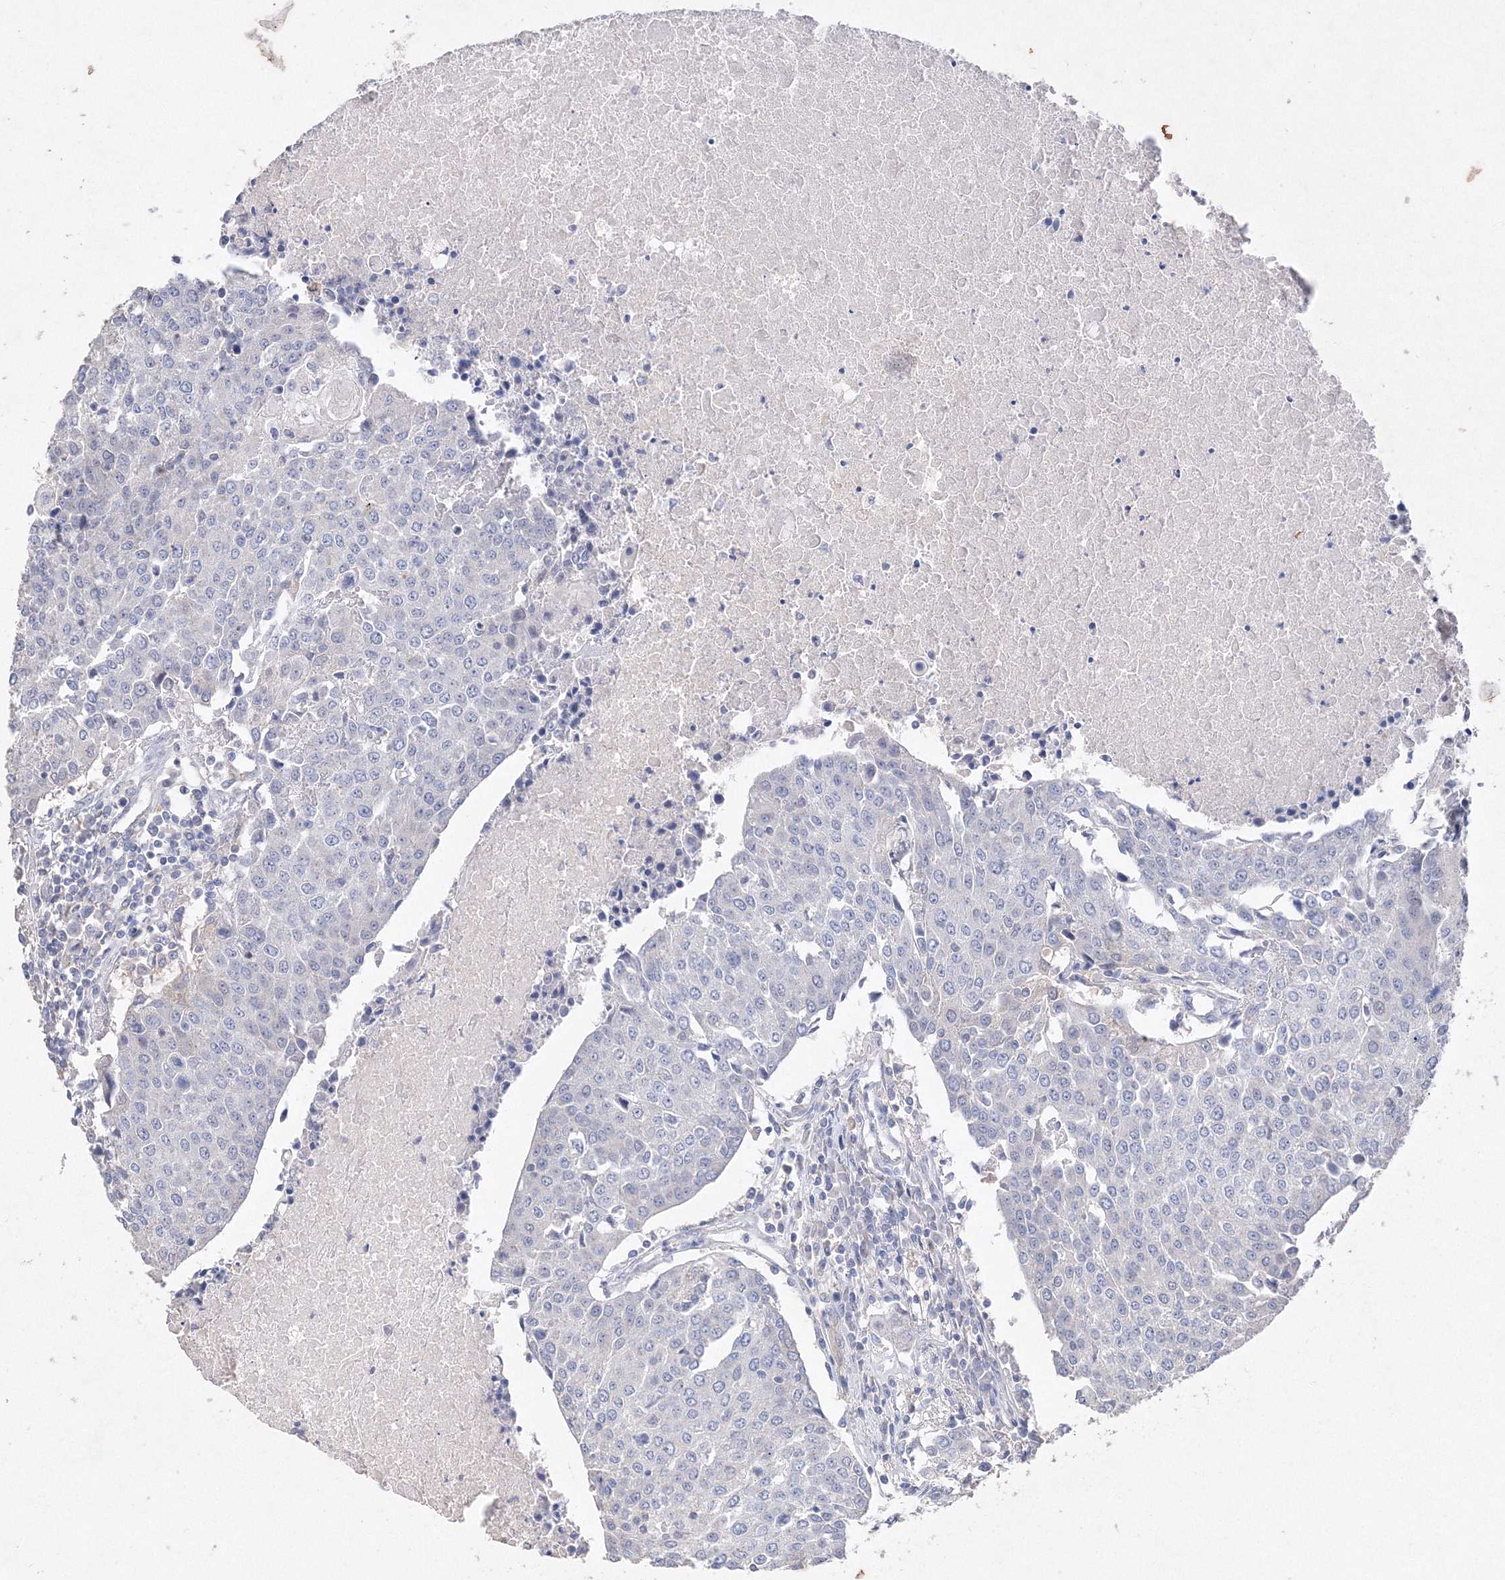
{"staining": {"intensity": "negative", "quantity": "none", "location": "none"}, "tissue": "urothelial cancer", "cell_type": "Tumor cells", "image_type": "cancer", "snomed": [{"axis": "morphology", "description": "Urothelial carcinoma, High grade"}, {"axis": "topography", "description": "Urinary bladder"}], "caption": "Immunohistochemistry histopathology image of human urothelial carcinoma (high-grade) stained for a protein (brown), which shows no staining in tumor cells.", "gene": "GLS", "patient": {"sex": "female", "age": 85}}